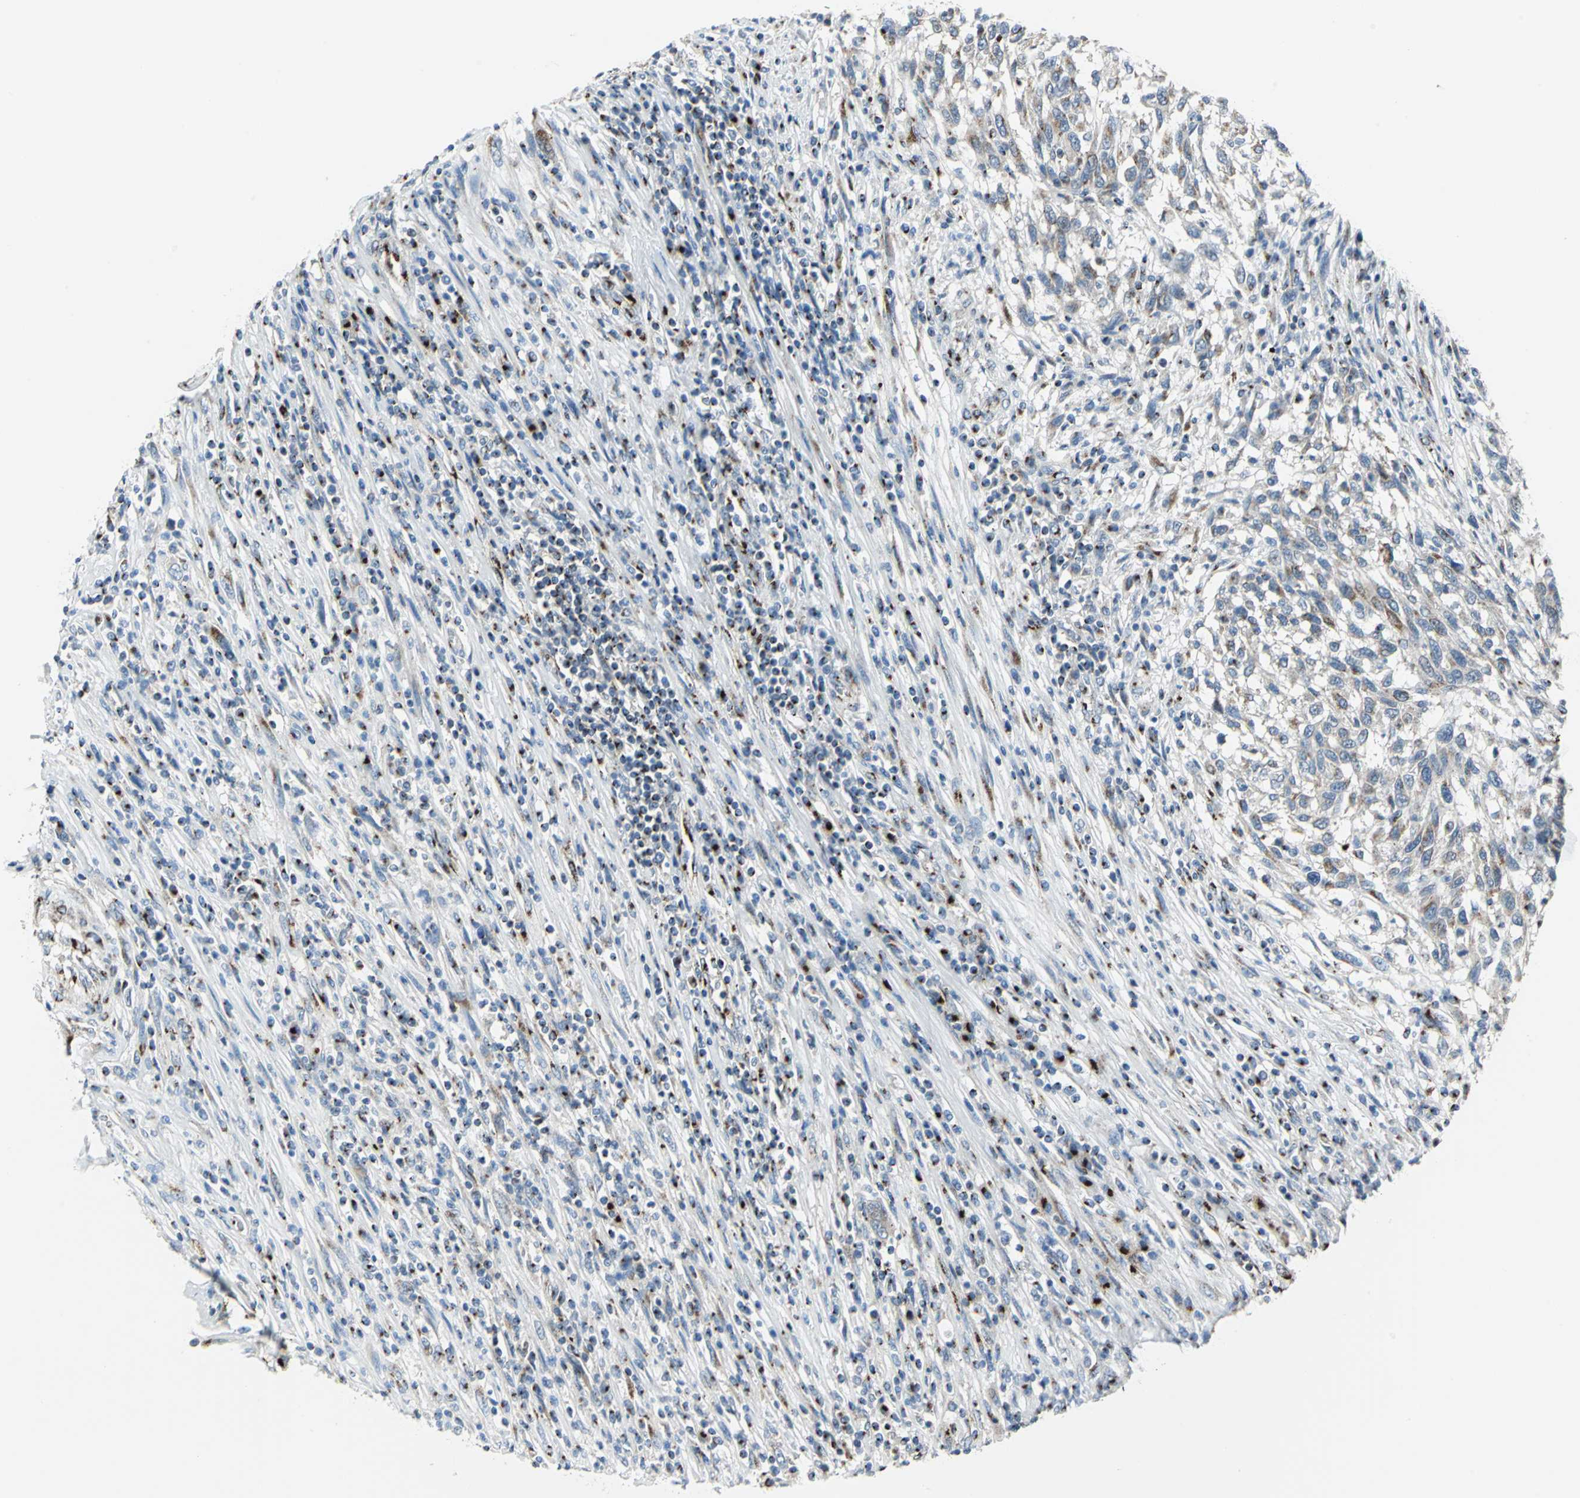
{"staining": {"intensity": "strong", "quantity": "25%-75%", "location": "cytoplasmic/membranous"}, "tissue": "melanoma", "cell_type": "Tumor cells", "image_type": "cancer", "snomed": [{"axis": "morphology", "description": "Malignant melanoma, Metastatic site"}, {"axis": "topography", "description": "Lymph node"}], "caption": "Immunohistochemical staining of human melanoma shows high levels of strong cytoplasmic/membranous positivity in approximately 25%-75% of tumor cells. (Stains: DAB in brown, nuclei in blue, Microscopy: brightfield microscopy at high magnification).", "gene": "GPR3", "patient": {"sex": "male", "age": 61}}